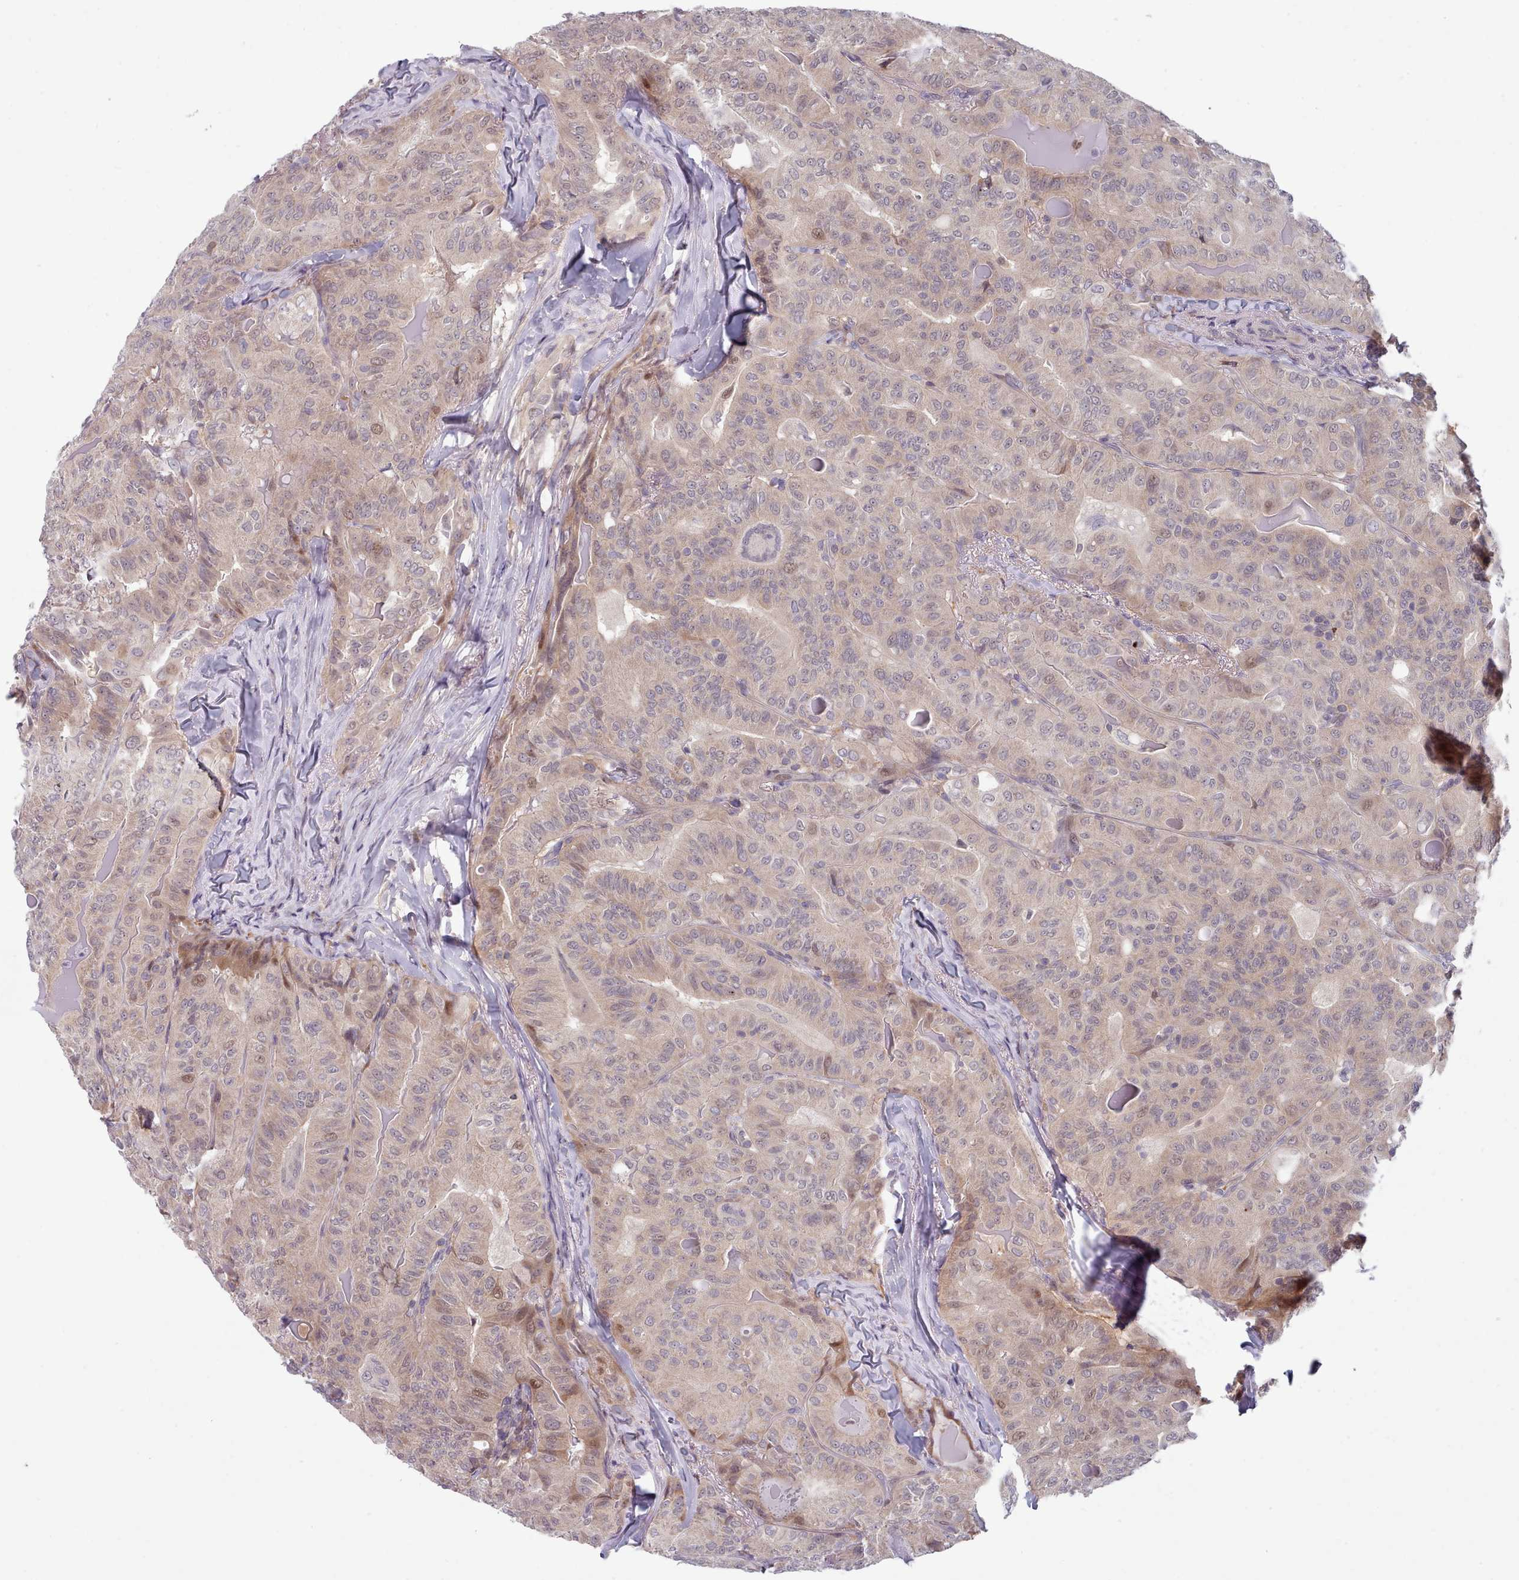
{"staining": {"intensity": "negative", "quantity": "none", "location": "none"}, "tissue": "thyroid cancer", "cell_type": "Tumor cells", "image_type": "cancer", "snomed": [{"axis": "morphology", "description": "Papillary adenocarcinoma, NOS"}, {"axis": "topography", "description": "Thyroid gland"}], "caption": "This is an immunohistochemistry histopathology image of human thyroid papillary adenocarcinoma. There is no expression in tumor cells.", "gene": "CLNS1A", "patient": {"sex": "female", "age": 68}}